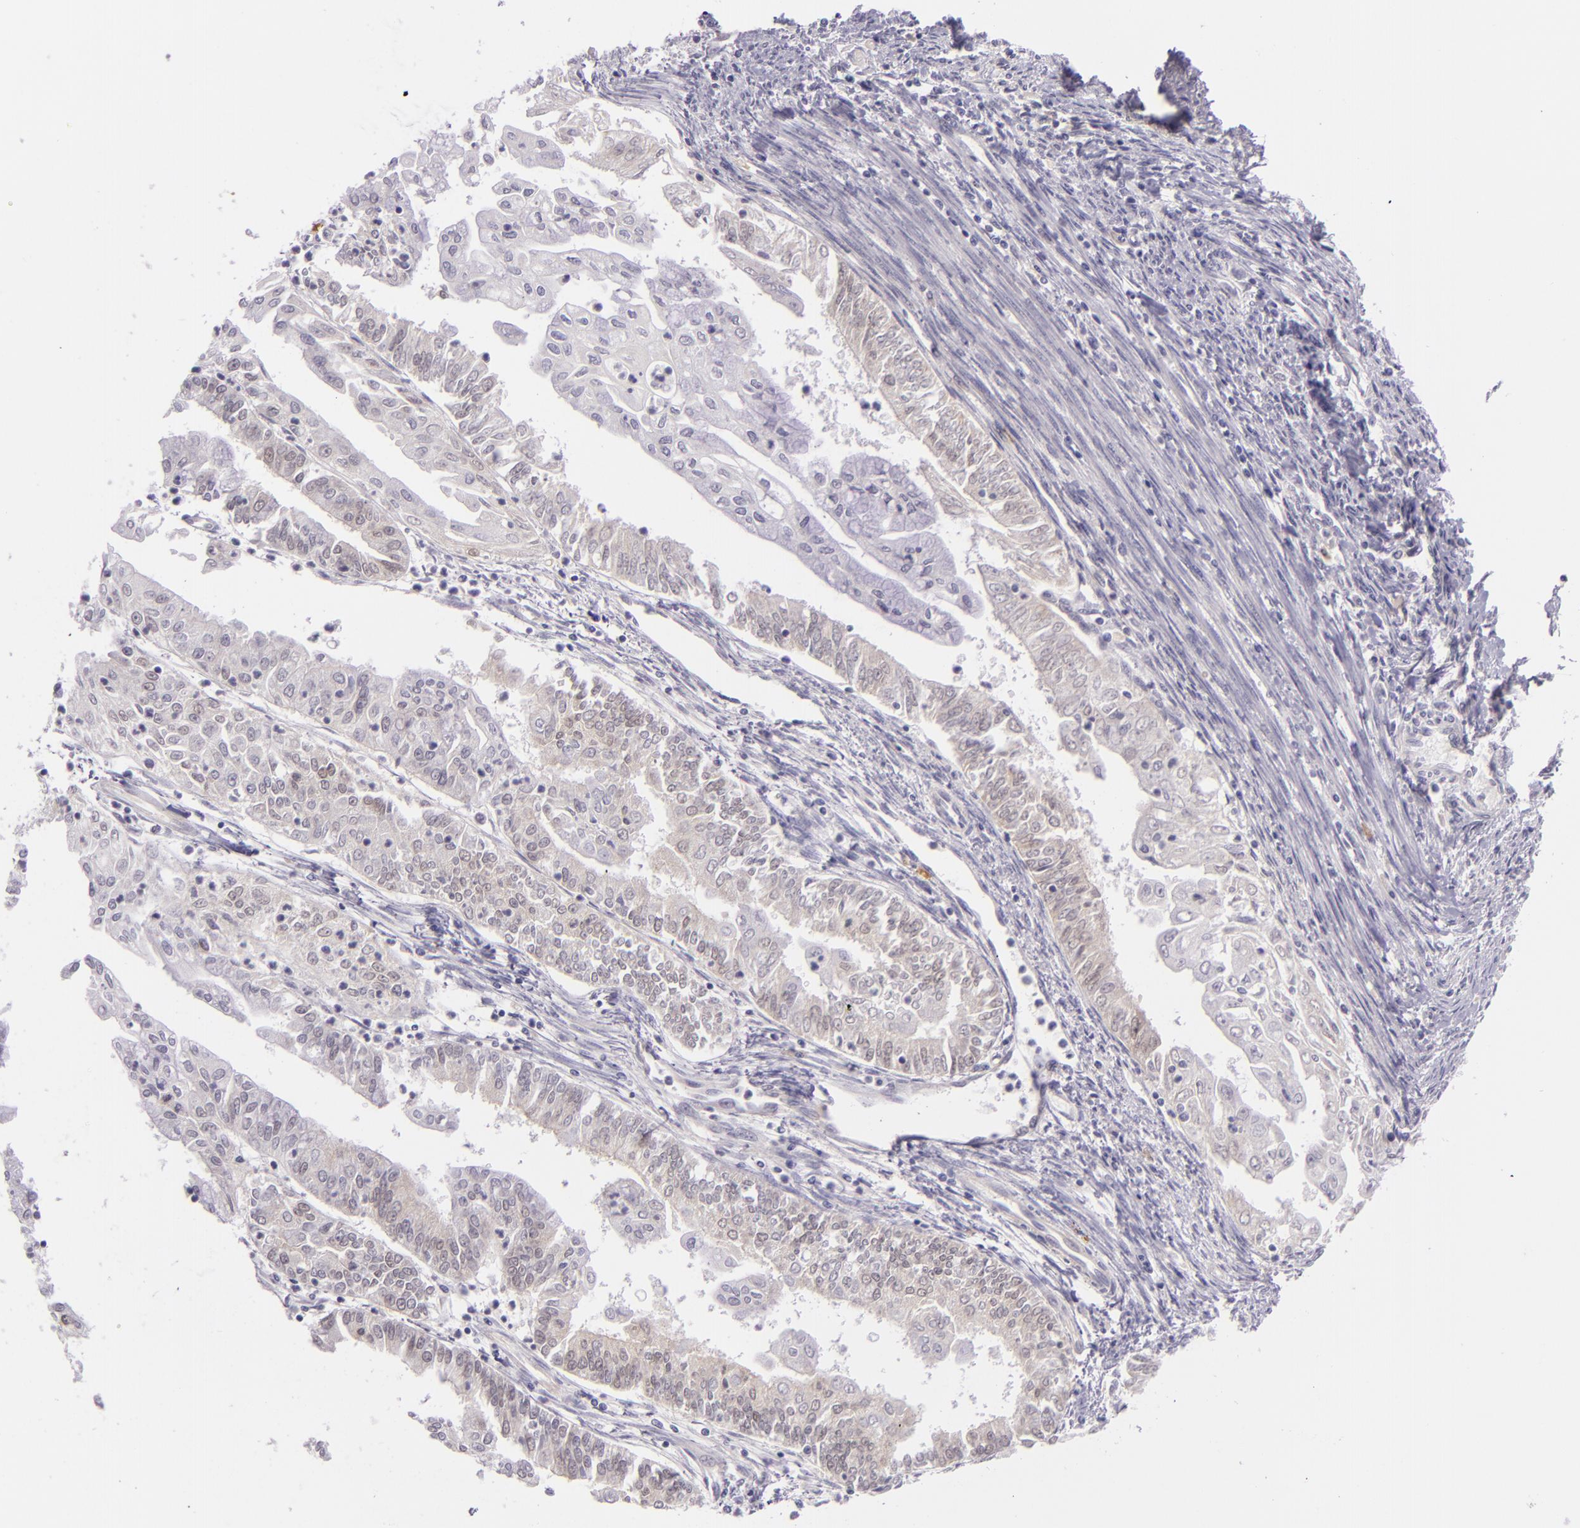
{"staining": {"intensity": "negative", "quantity": "none", "location": "none"}, "tissue": "endometrial cancer", "cell_type": "Tumor cells", "image_type": "cancer", "snomed": [{"axis": "morphology", "description": "Adenocarcinoma, NOS"}, {"axis": "topography", "description": "Endometrium"}], "caption": "The image exhibits no significant expression in tumor cells of adenocarcinoma (endometrial).", "gene": "CSE1L", "patient": {"sex": "female", "age": 75}}